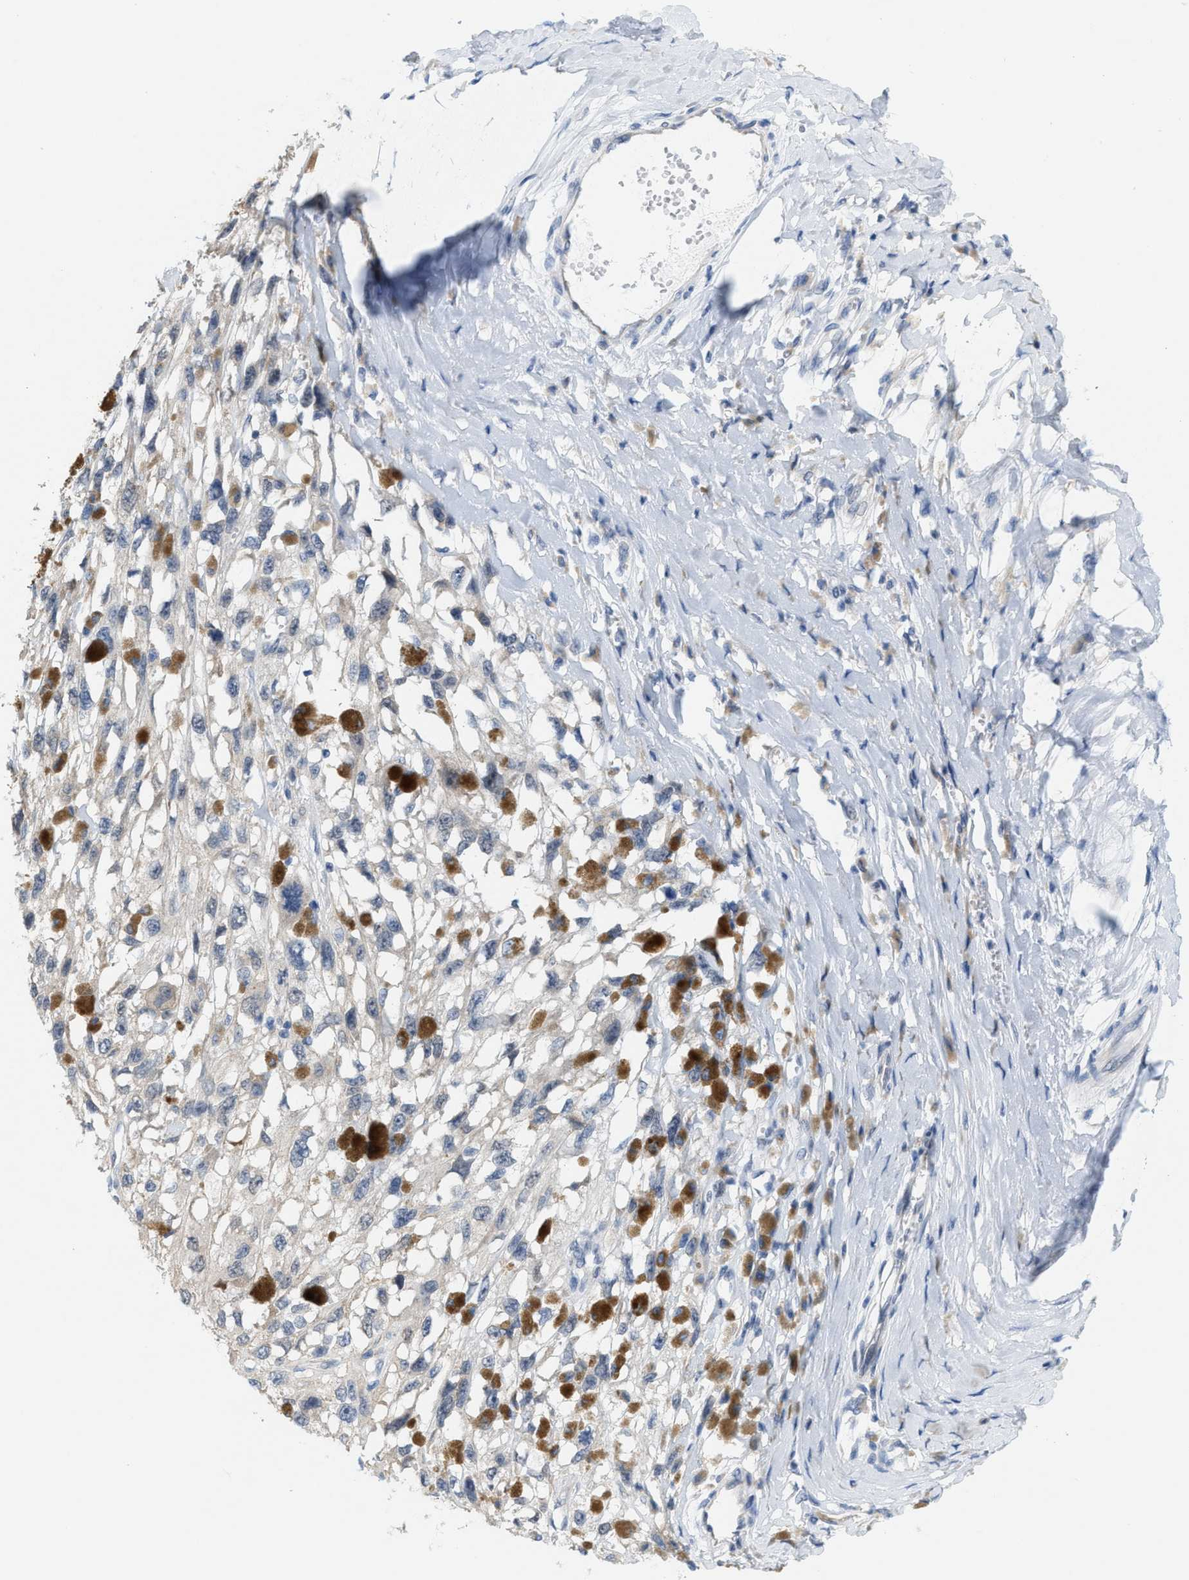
{"staining": {"intensity": "negative", "quantity": "none", "location": "none"}, "tissue": "melanoma", "cell_type": "Tumor cells", "image_type": "cancer", "snomed": [{"axis": "morphology", "description": "Malignant melanoma, Metastatic site"}, {"axis": "topography", "description": "Lymph node"}], "caption": "Melanoma was stained to show a protein in brown. There is no significant positivity in tumor cells.", "gene": "KIFC3", "patient": {"sex": "male", "age": 59}}